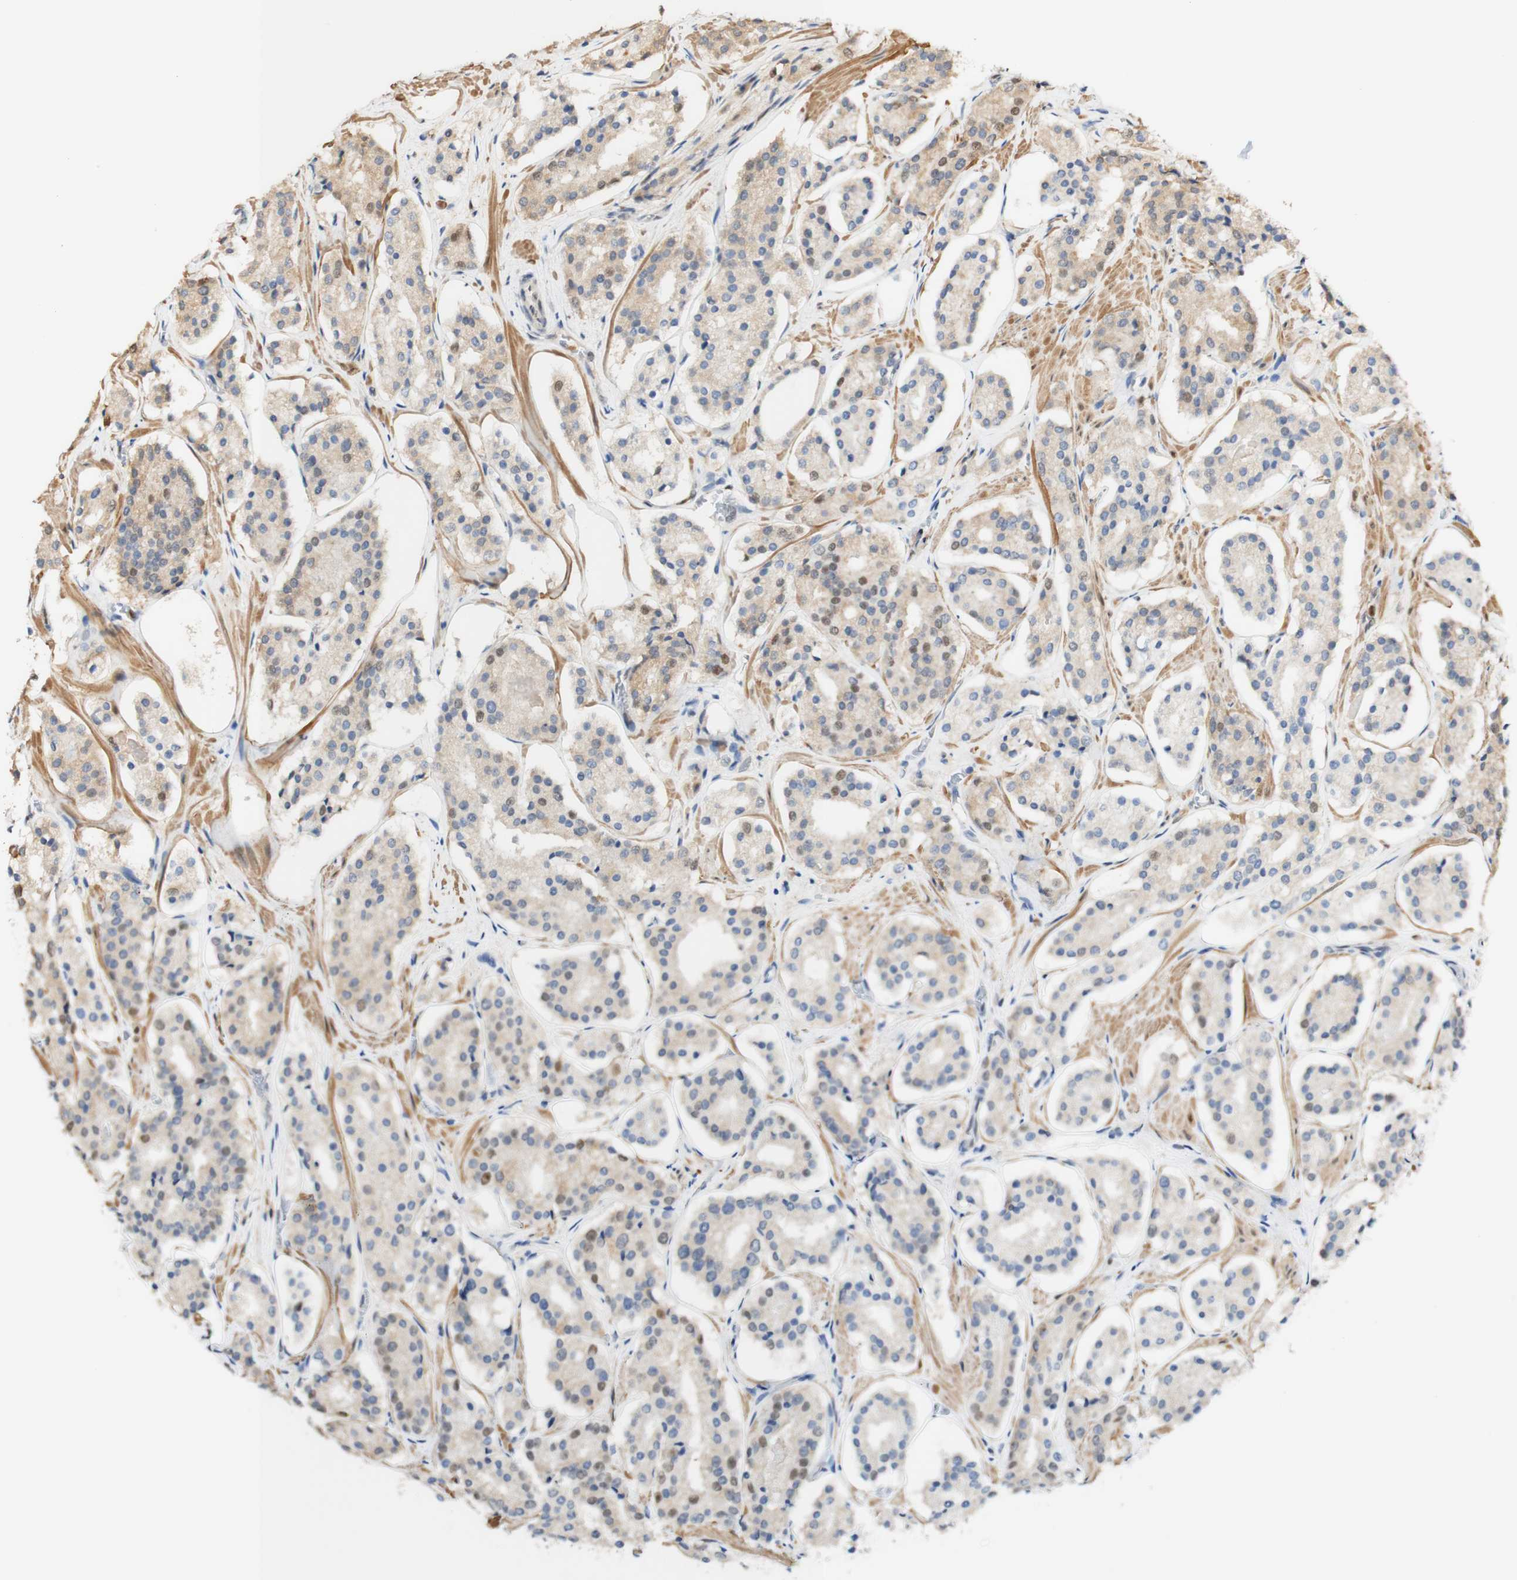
{"staining": {"intensity": "weak", "quantity": ">75%", "location": "cytoplasmic/membranous"}, "tissue": "prostate cancer", "cell_type": "Tumor cells", "image_type": "cancer", "snomed": [{"axis": "morphology", "description": "Adenocarcinoma, High grade"}, {"axis": "topography", "description": "Prostate"}], "caption": "Human prostate cancer stained for a protein (brown) demonstrates weak cytoplasmic/membranous positive positivity in approximately >75% of tumor cells.", "gene": "MAP3K4", "patient": {"sex": "male", "age": 60}}